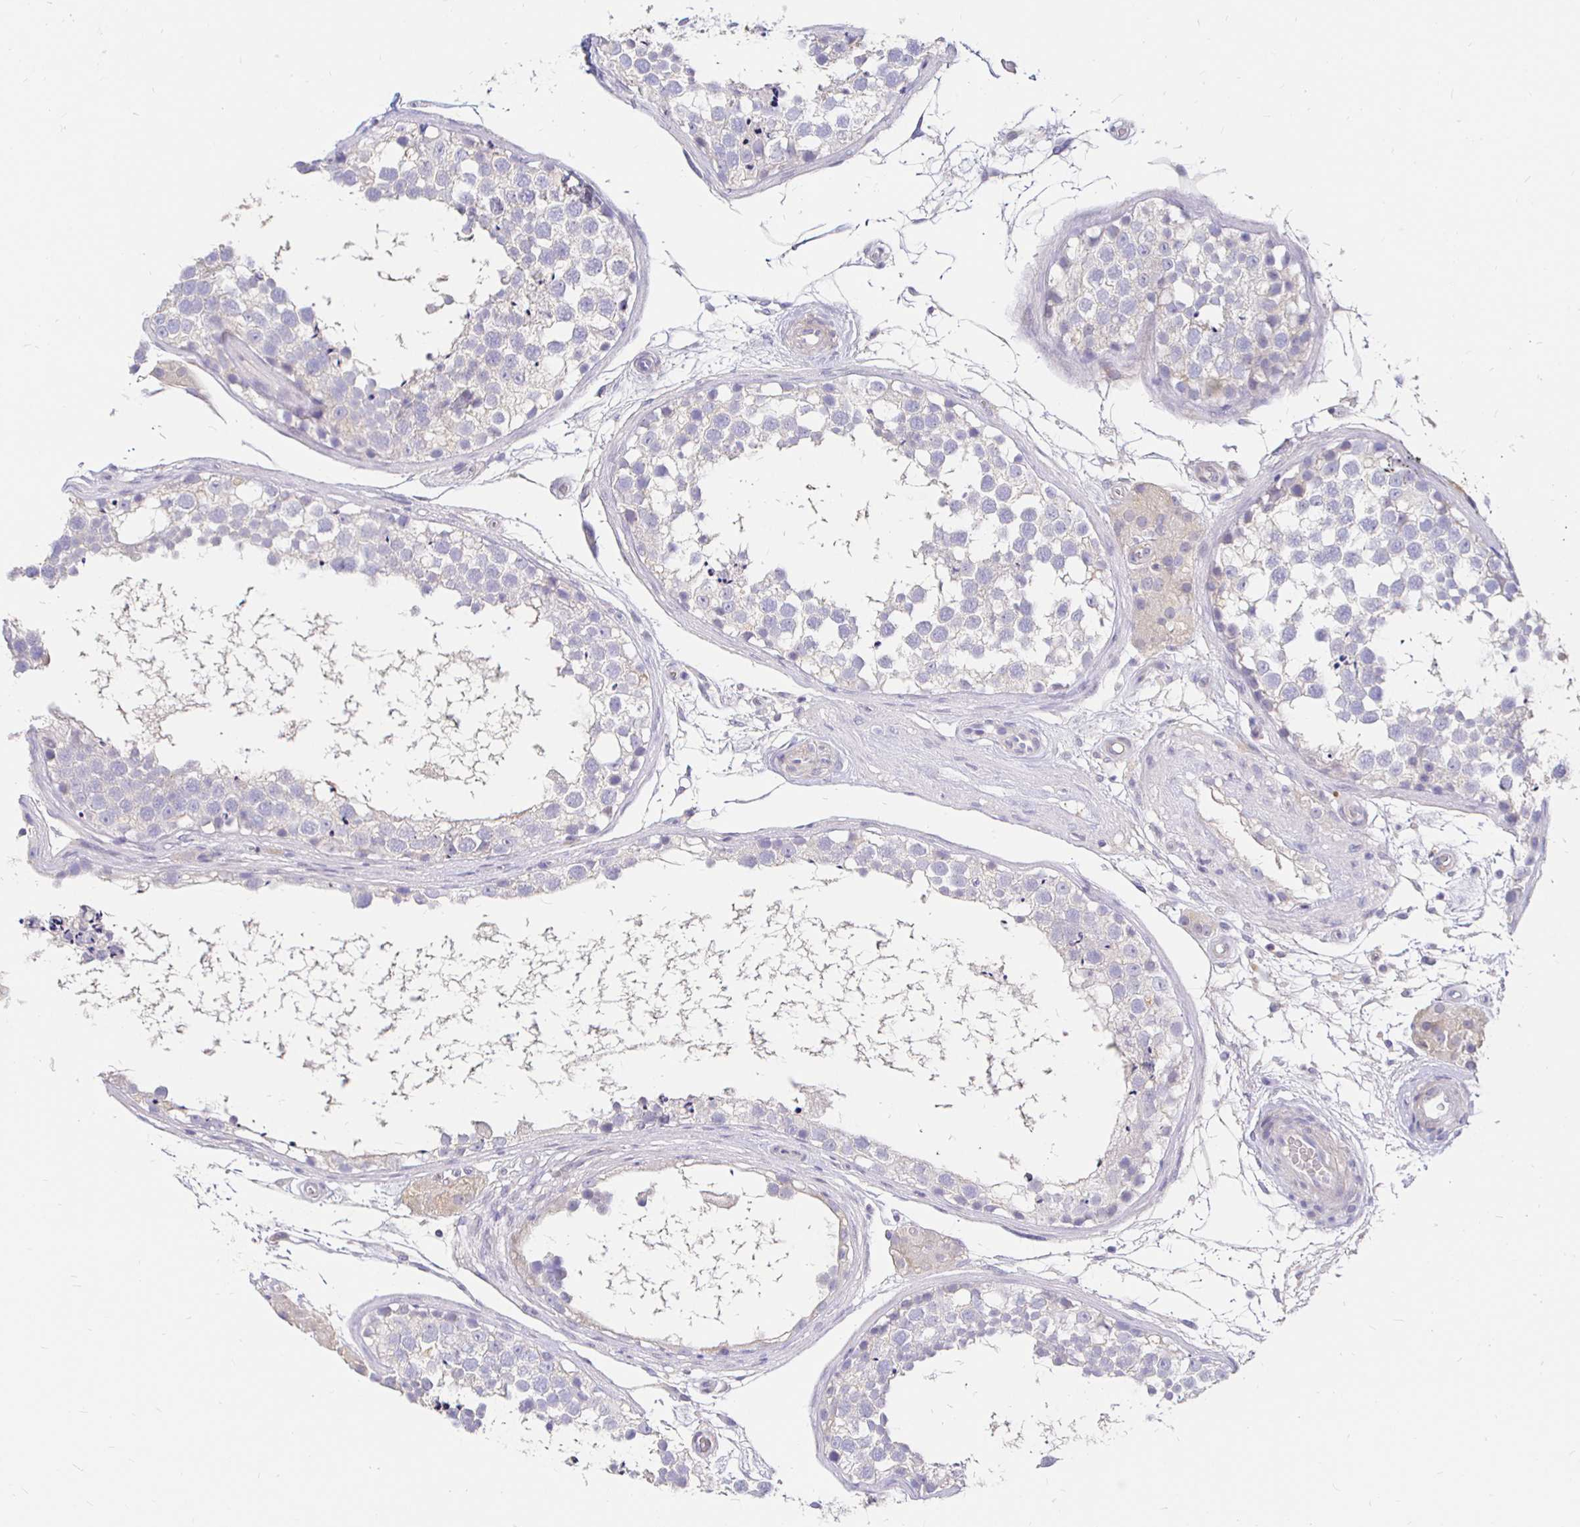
{"staining": {"intensity": "negative", "quantity": "none", "location": "none"}, "tissue": "testis", "cell_type": "Cells in seminiferous ducts", "image_type": "normal", "snomed": [{"axis": "morphology", "description": "Normal tissue, NOS"}, {"axis": "morphology", "description": "Seminoma, NOS"}, {"axis": "topography", "description": "Testis"}], "caption": "Cells in seminiferous ducts are negative for brown protein staining in normal testis. (DAB (3,3'-diaminobenzidine) immunohistochemistry (IHC) visualized using brightfield microscopy, high magnification).", "gene": "PALM2AKAP2", "patient": {"sex": "male", "age": 65}}